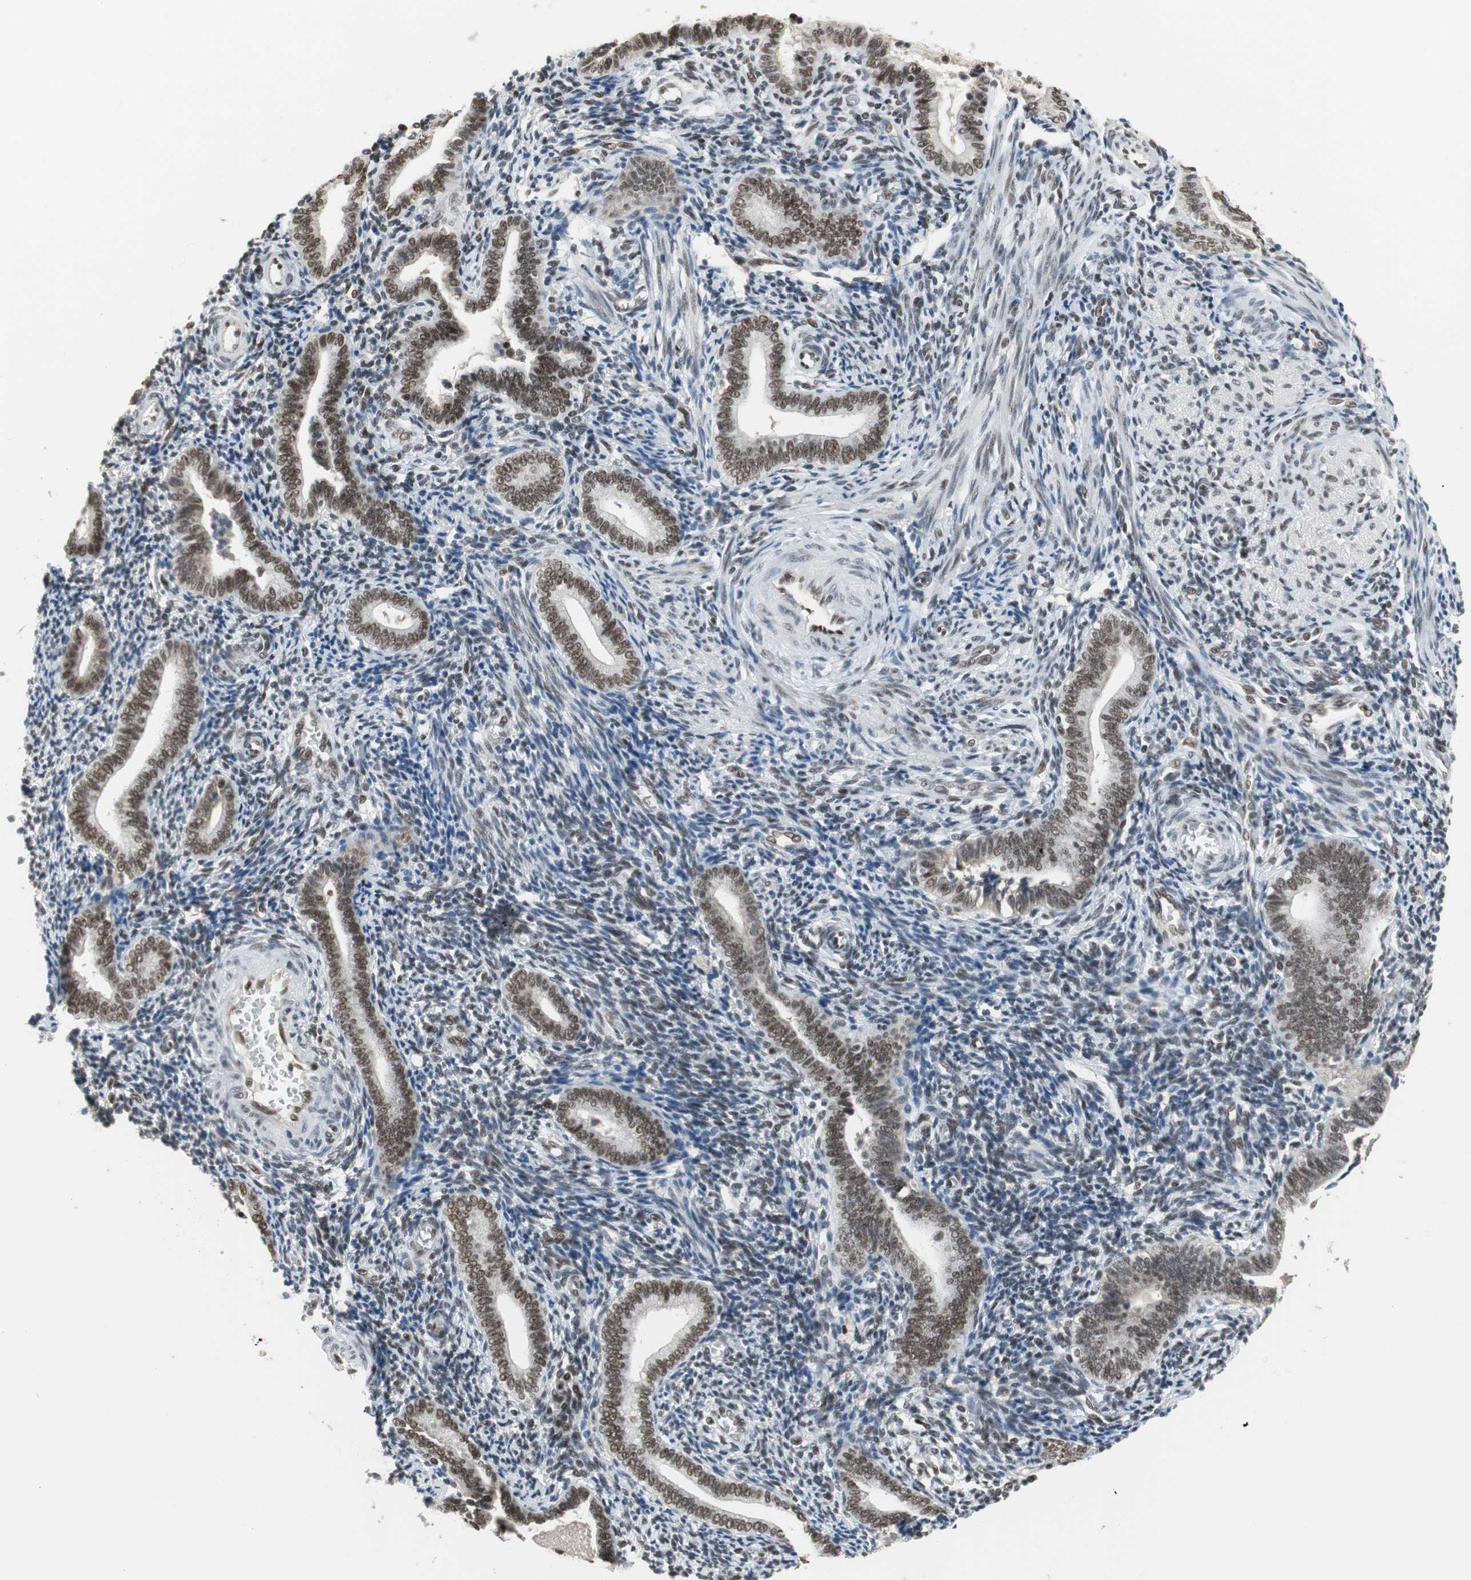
{"staining": {"intensity": "strong", "quantity": ">75%", "location": "nuclear"}, "tissue": "endometrium", "cell_type": "Cells in endometrial stroma", "image_type": "normal", "snomed": [{"axis": "morphology", "description": "Normal tissue, NOS"}, {"axis": "topography", "description": "Uterus"}, {"axis": "topography", "description": "Endometrium"}], "caption": "High-magnification brightfield microscopy of unremarkable endometrium stained with DAB (brown) and counterstained with hematoxylin (blue). cells in endometrial stroma exhibit strong nuclear positivity is present in about>75% of cells.", "gene": "RTF1", "patient": {"sex": "female", "age": 33}}